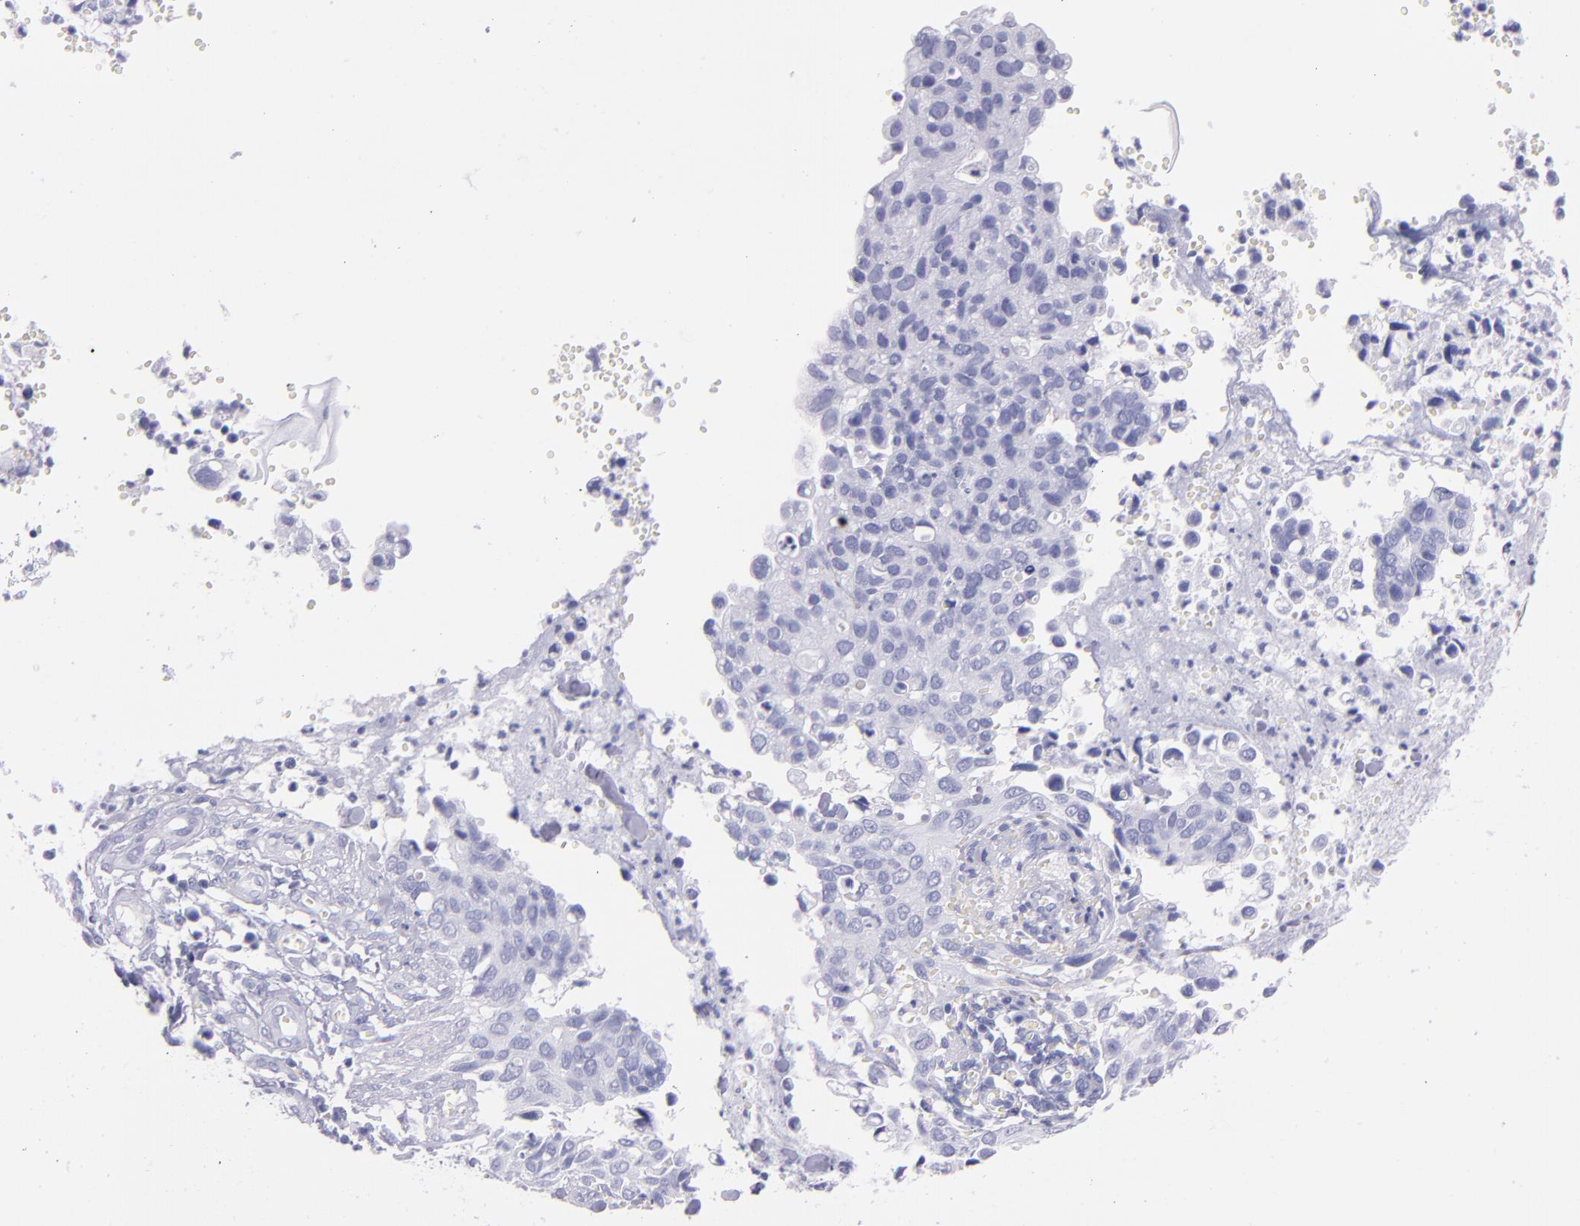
{"staining": {"intensity": "negative", "quantity": "none", "location": "none"}, "tissue": "cervical cancer", "cell_type": "Tumor cells", "image_type": "cancer", "snomed": [{"axis": "morphology", "description": "Normal tissue, NOS"}, {"axis": "morphology", "description": "Squamous cell carcinoma, NOS"}, {"axis": "topography", "description": "Cervix"}], "caption": "The histopathology image shows no significant expression in tumor cells of squamous cell carcinoma (cervical).", "gene": "SFTPB", "patient": {"sex": "female", "age": 45}}